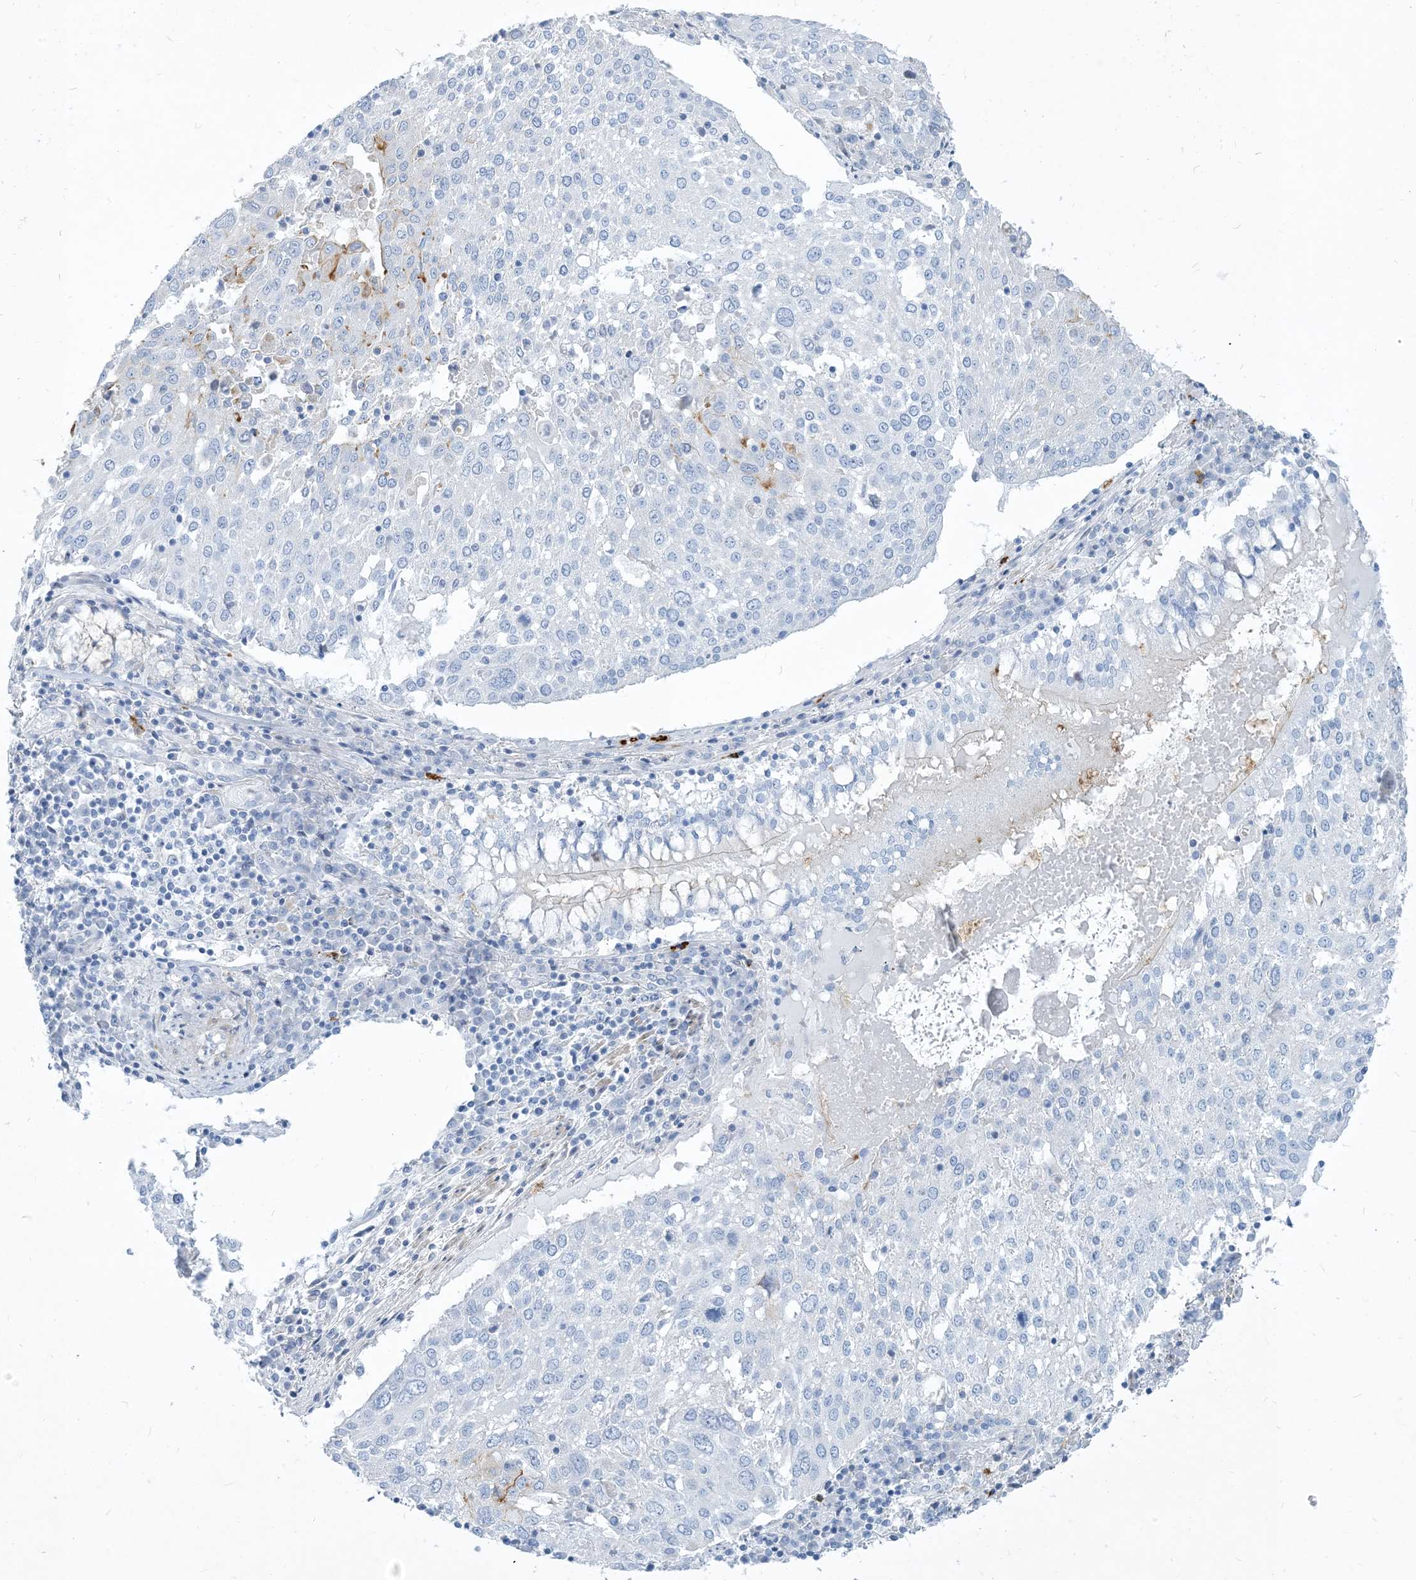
{"staining": {"intensity": "moderate", "quantity": "<25%", "location": "cytoplasmic/membranous"}, "tissue": "lung cancer", "cell_type": "Tumor cells", "image_type": "cancer", "snomed": [{"axis": "morphology", "description": "Squamous cell carcinoma, NOS"}, {"axis": "topography", "description": "Lung"}], "caption": "DAB immunohistochemical staining of human lung squamous cell carcinoma shows moderate cytoplasmic/membranous protein expression in approximately <25% of tumor cells.", "gene": "MOXD1", "patient": {"sex": "male", "age": 65}}